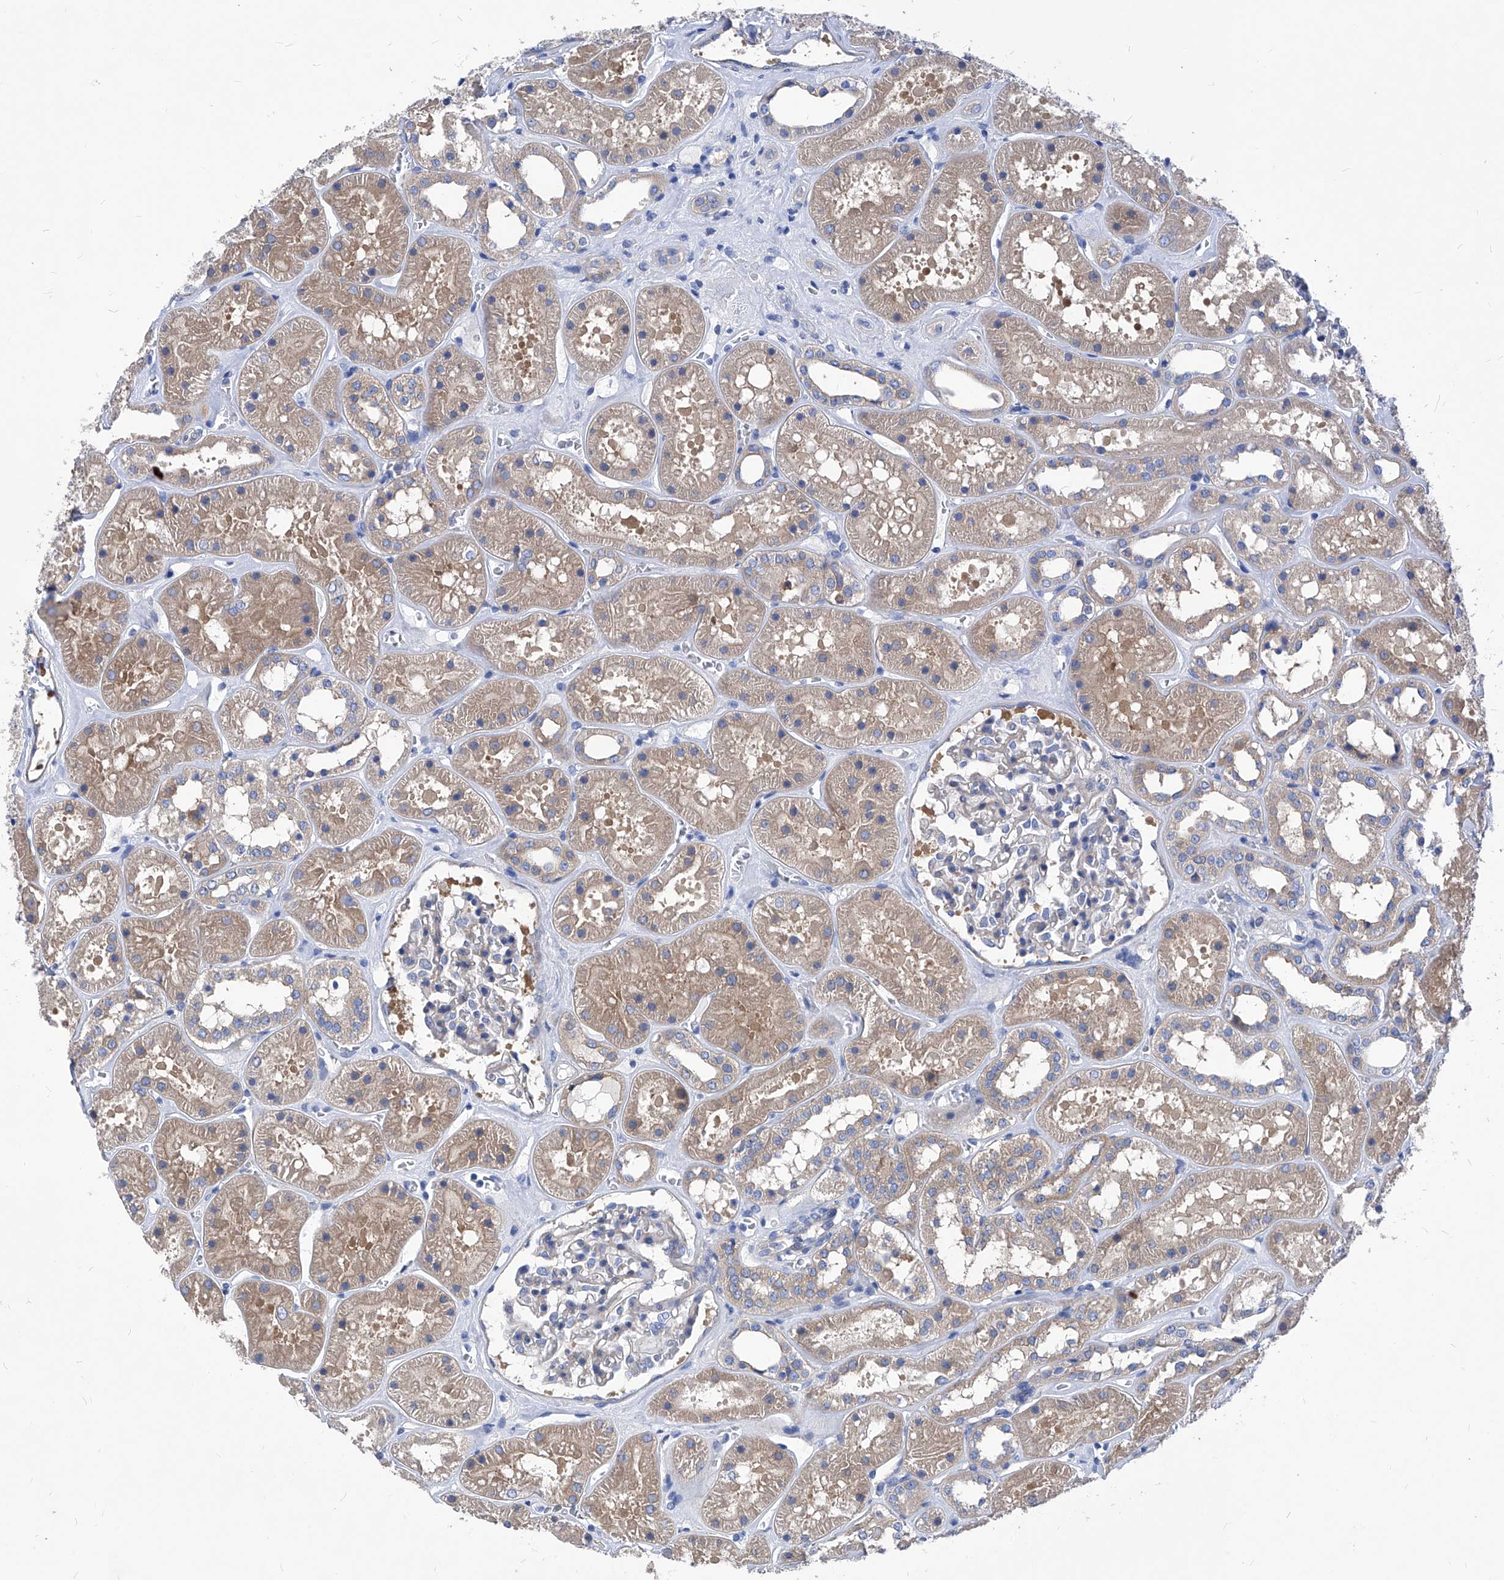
{"staining": {"intensity": "negative", "quantity": "none", "location": "none"}, "tissue": "kidney", "cell_type": "Cells in glomeruli", "image_type": "normal", "snomed": [{"axis": "morphology", "description": "Normal tissue, NOS"}, {"axis": "topography", "description": "Kidney"}], "caption": "Immunohistochemistry image of normal kidney: human kidney stained with DAB (3,3'-diaminobenzidine) displays no significant protein positivity in cells in glomeruli.", "gene": "XPNPEP1", "patient": {"sex": "female", "age": 41}}